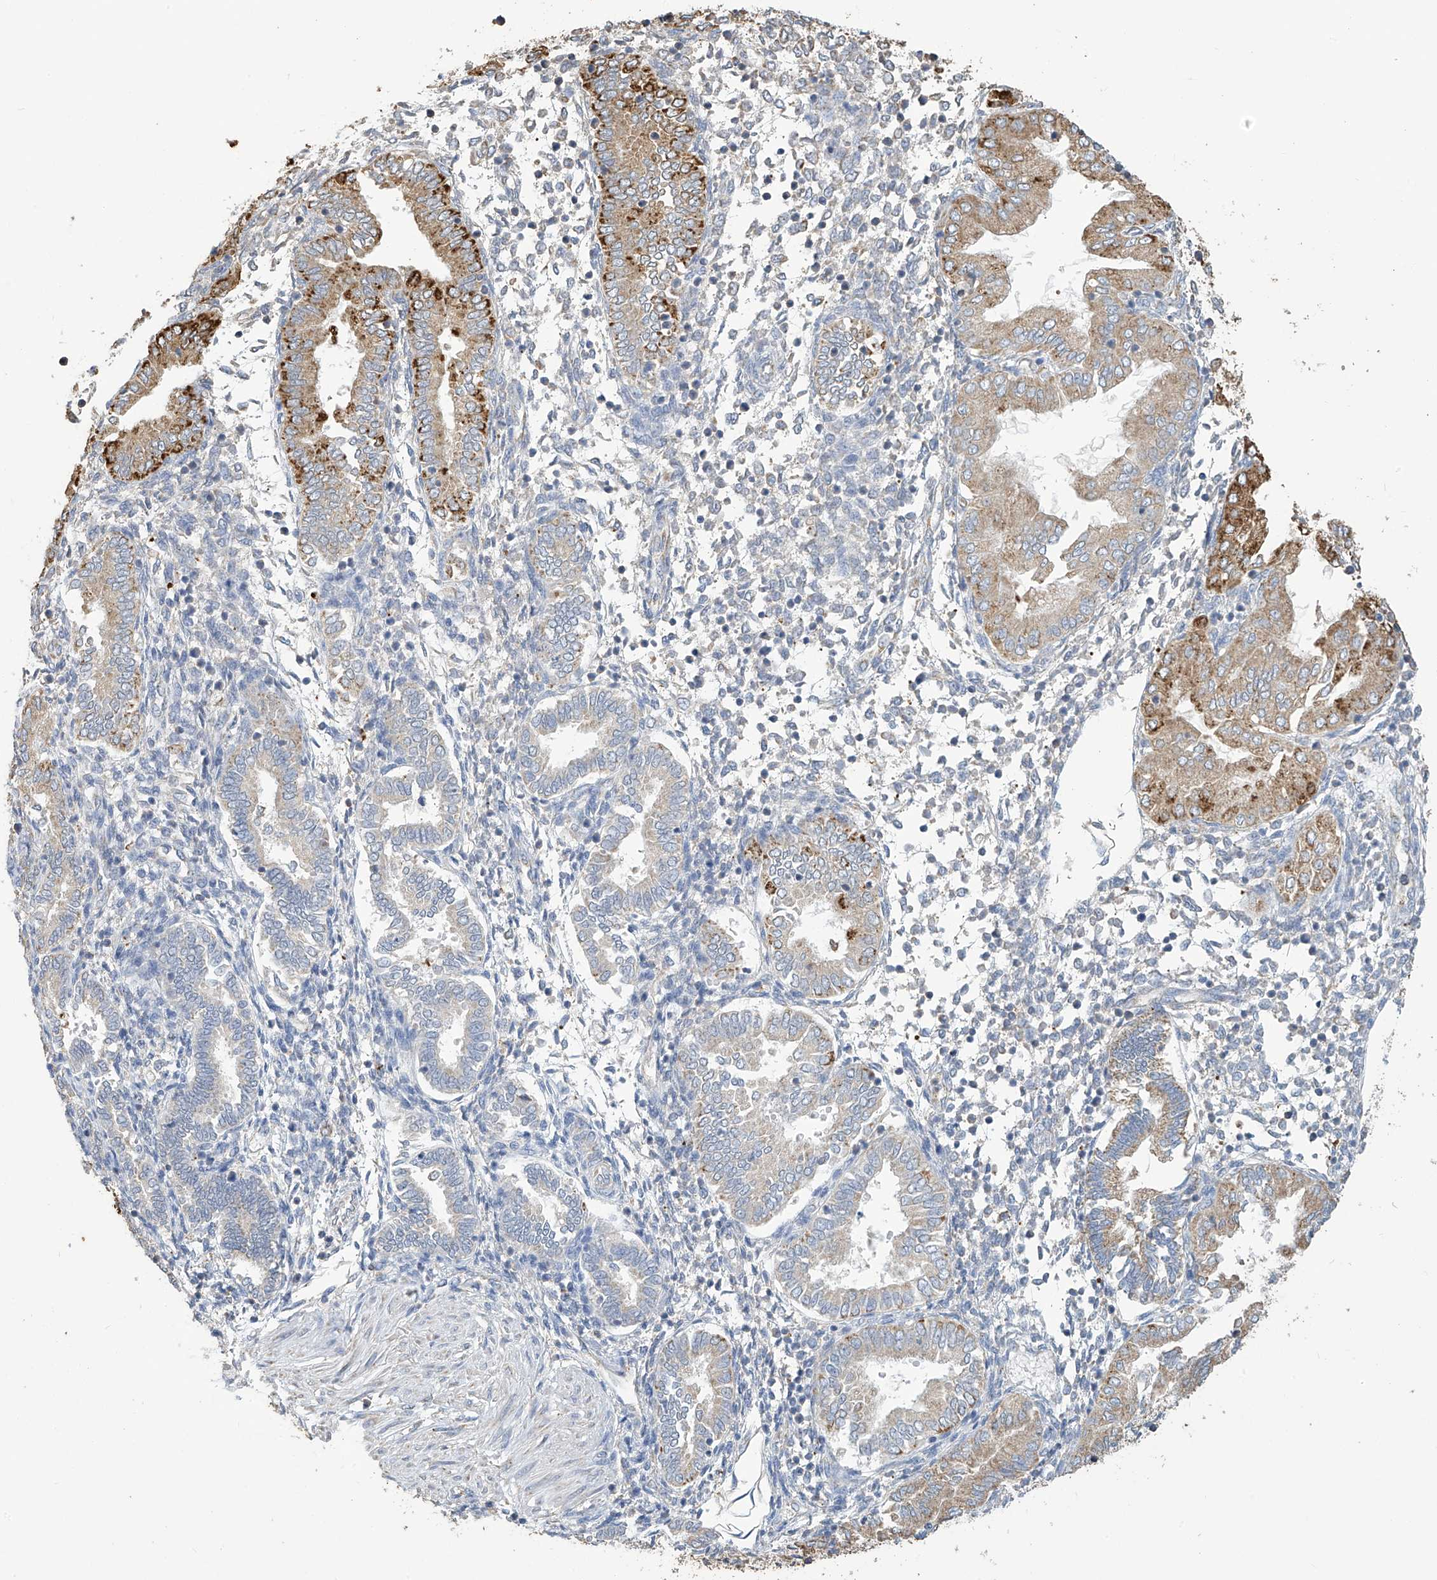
{"staining": {"intensity": "negative", "quantity": "none", "location": "none"}, "tissue": "endometrium", "cell_type": "Cells in endometrial stroma", "image_type": "normal", "snomed": [{"axis": "morphology", "description": "Normal tissue, NOS"}, {"axis": "topography", "description": "Endometrium"}], "caption": "Immunohistochemical staining of normal human endometrium shows no significant positivity in cells in endometrial stroma. (Stains: DAB immunohistochemistry (IHC) with hematoxylin counter stain, Microscopy: brightfield microscopy at high magnification).", "gene": "OGT", "patient": {"sex": "female", "age": 53}}